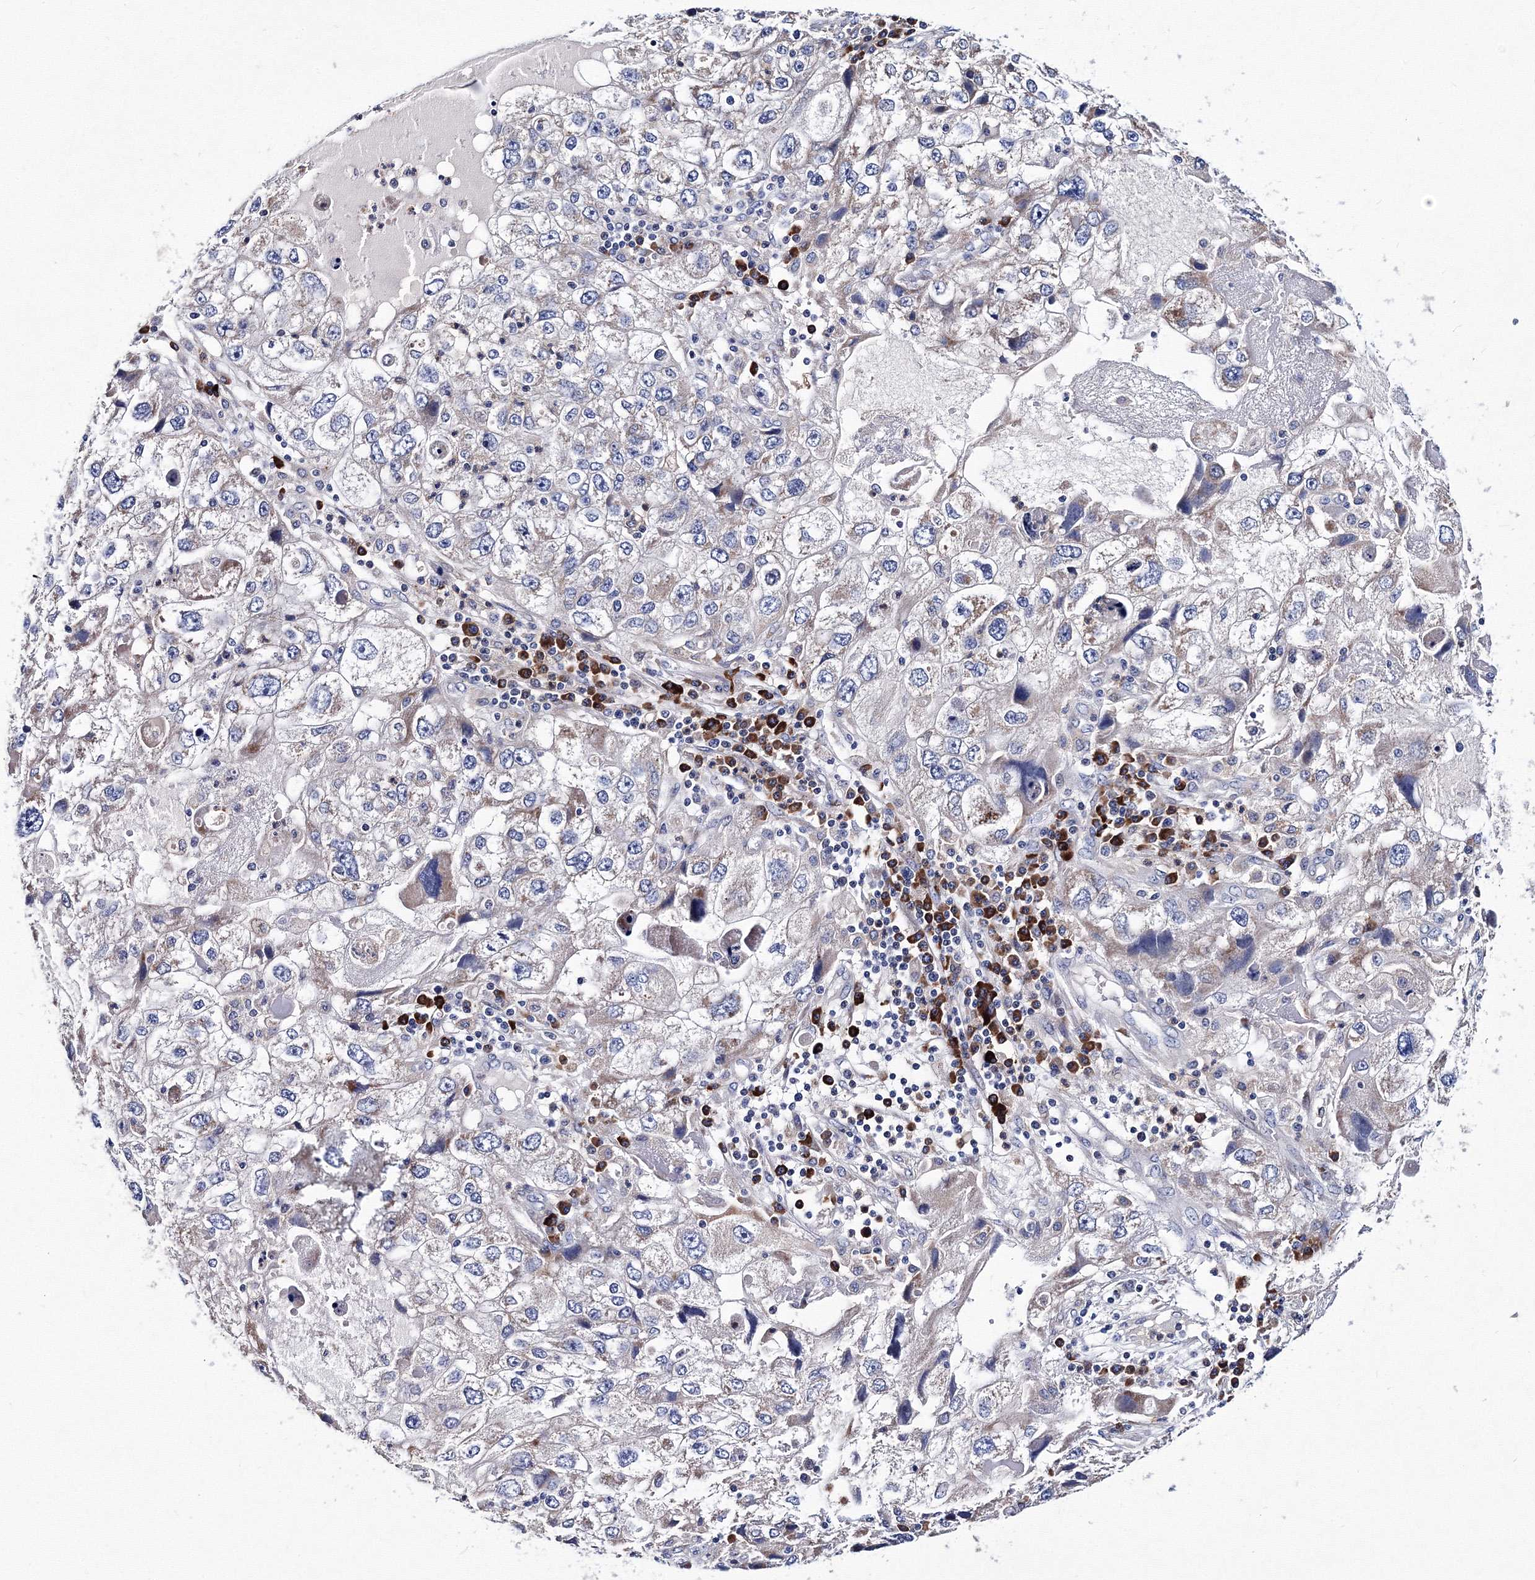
{"staining": {"intensity": "negative", "quantity": "none", "location": "none"}, "tissue": "endometrial cancer", "cell_type": "Tumor cells", "image_type": "cancer", "snomed": [{"axis": "morphology", "description": "Adenocarcinoma, NOS"}, {"axis": "topography", "description": "Endometrium"}], "caption": "Tumor cells show no significant positivity in endometrial cancer.", "gene": "TRPM2", "patient": {"sex": "female", "age": 49}}